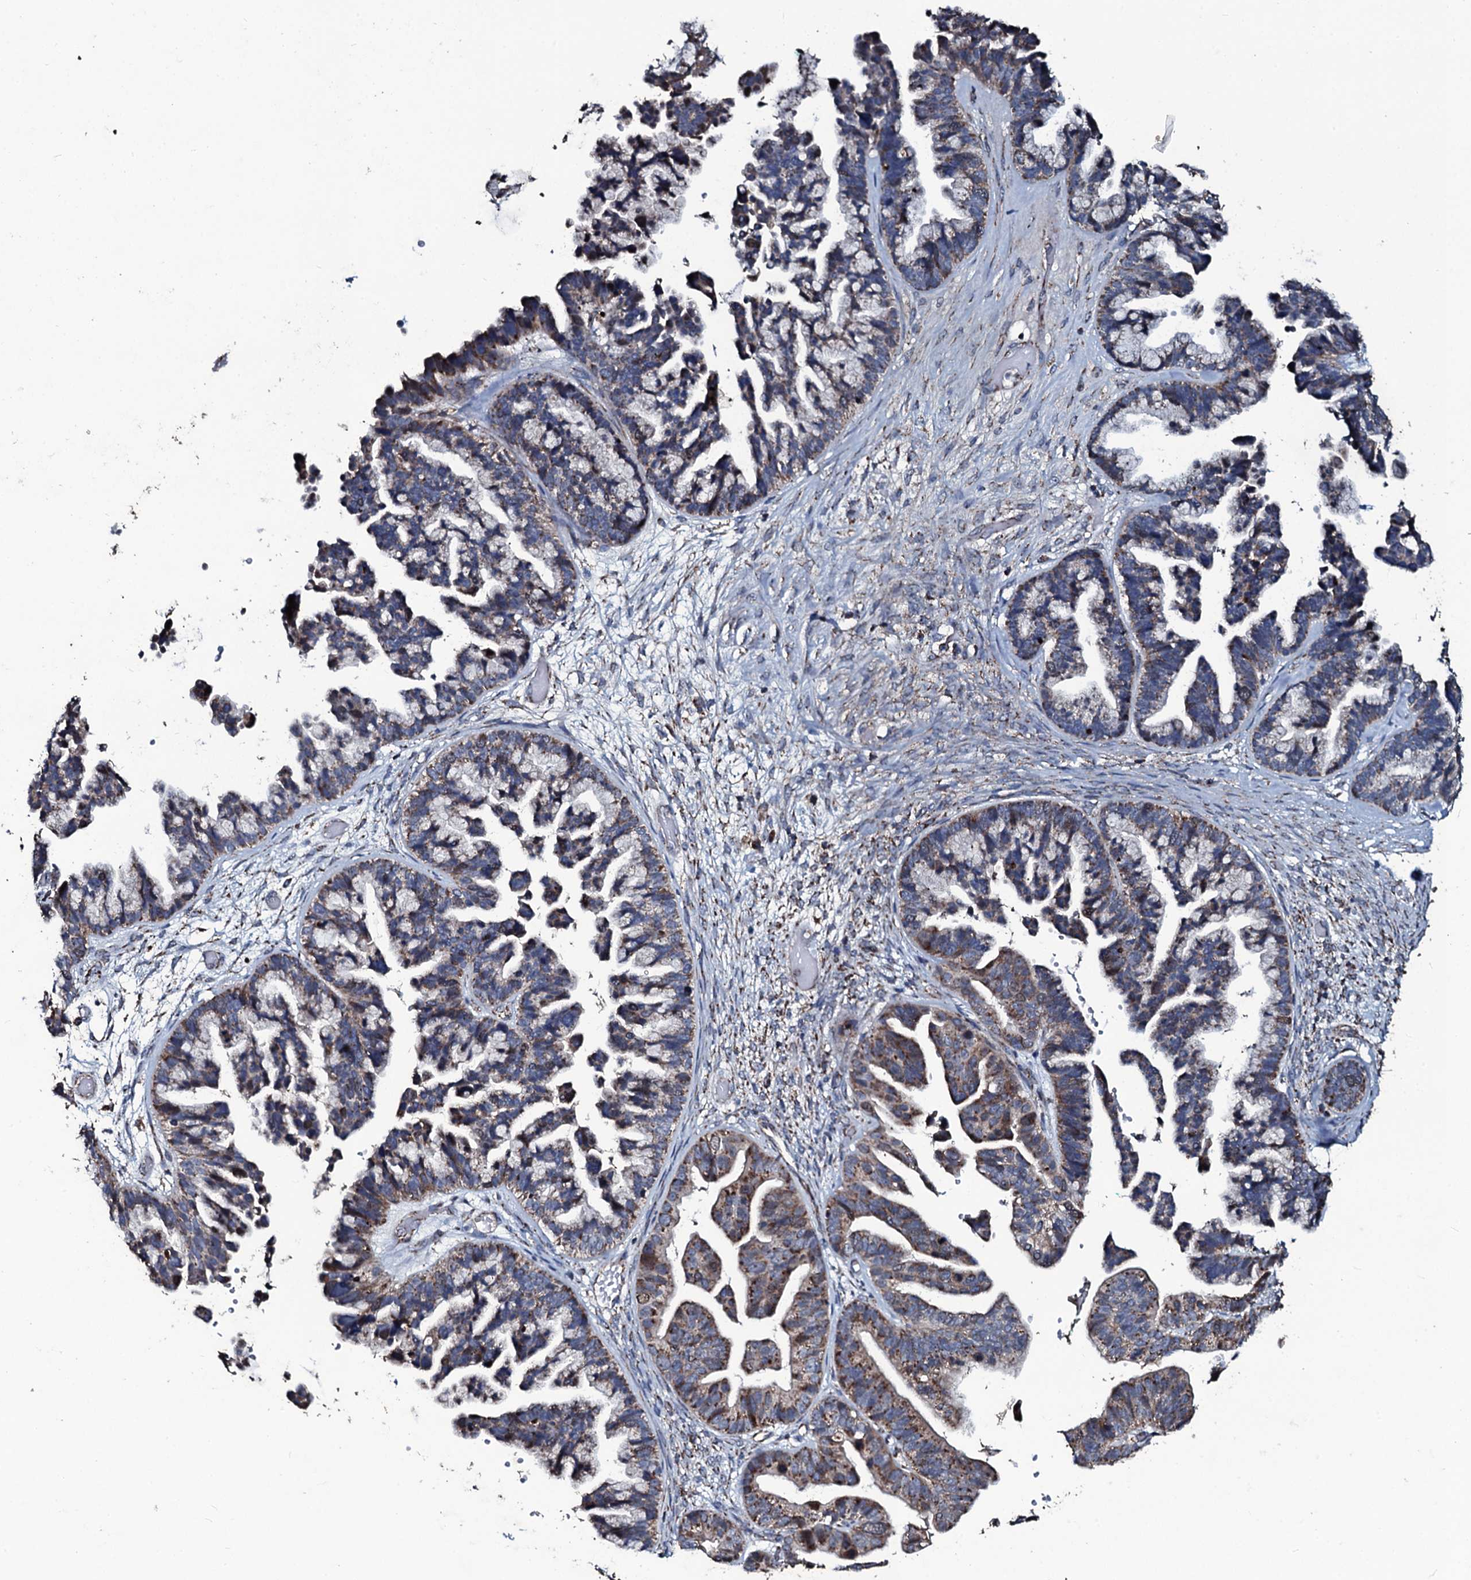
{"staining": {"intensity": "moderate", "quantity": ">75%", "location": "cytoplasmic/membranous"}, "tissue": "ovarian cancer", "cell_type": "Tumor cells", "image_type": "cancer", "snomed": [{"axis": "morphology", "description": "Cystadenocarcinoma, serous, NOS"}, {"axis": "topography", "description": "Ovary"}], "caption": "The photomicrograph exhibits immunohistochemical staining of serous cystadenocarcinoma (ovarian). There is moderate cytoplasmic/membranous expression is seen in approximately >75% of tumor cells.", "gene": "DYNC2I2", "patient": {"sex": "female", "age": 56}}